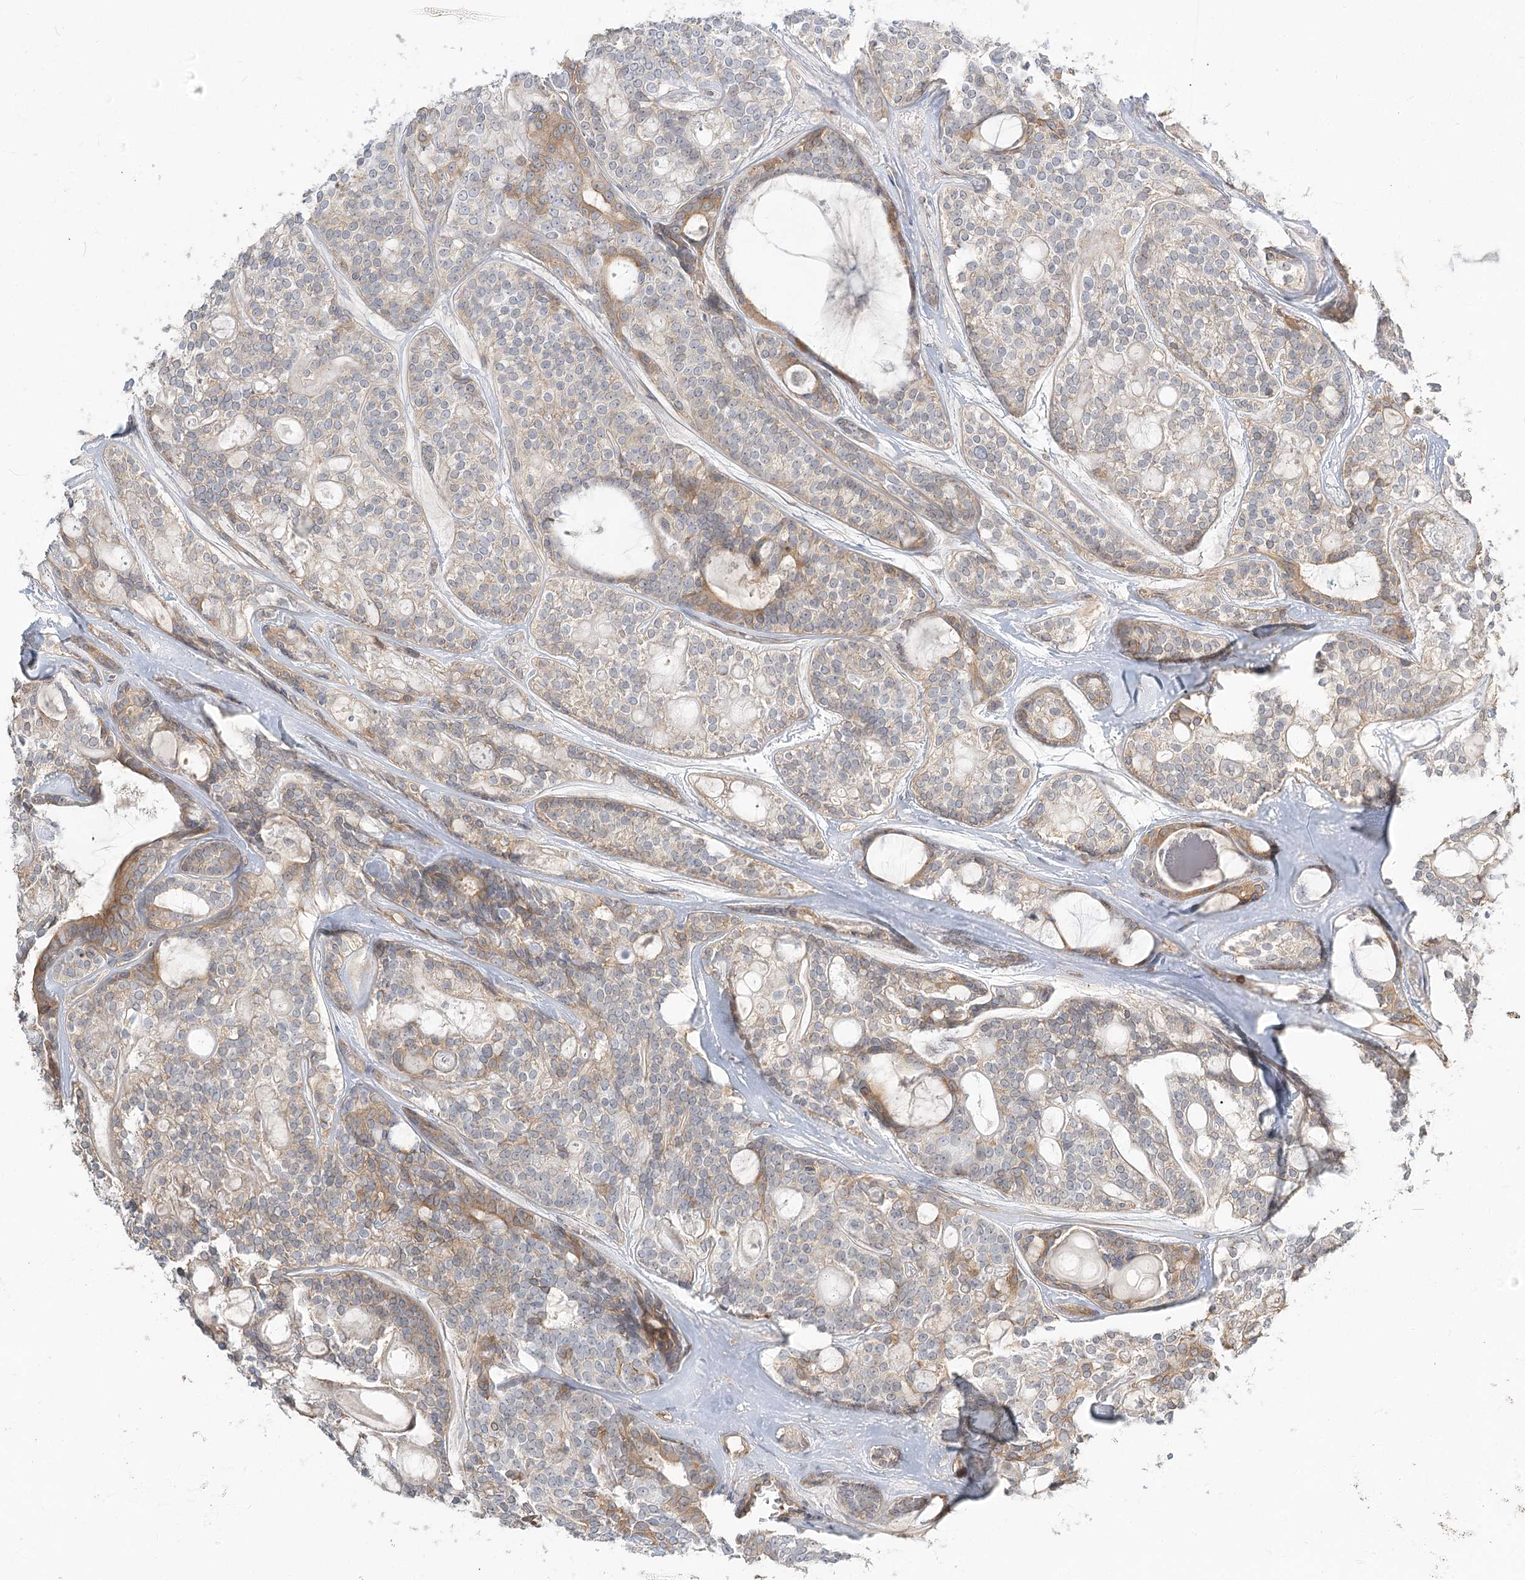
{"staining": {"intensity": "moderate", "quantity": "25%-75%", "location": "cytoplasmic/membranous"}, "tissue": "head and neck cancer", "cell_type": "Tumor cells", "image_type": "cancer", "snomed": [{"axis": "morphology", "description": "Adenocarcinoma, NOS"}, {"axis": "topography", "description": "Head-Neck"}], "caption": "IHC staining of head and neck adenocarcinoma, which reveals medium levels of moderate cytoplasmic/membranous expression in approximately 25%-75% of tumor cells indicating moderate cytoplasmic/membranous protein expression. The staining was performed using DAB (3,3'-diaminobenzidine) (brown) for protein detection and nuclei were counterstained in hematoxylin (blue).", "gene": "GUCY2C", "patient": {"sex": "male", "age": 66}}